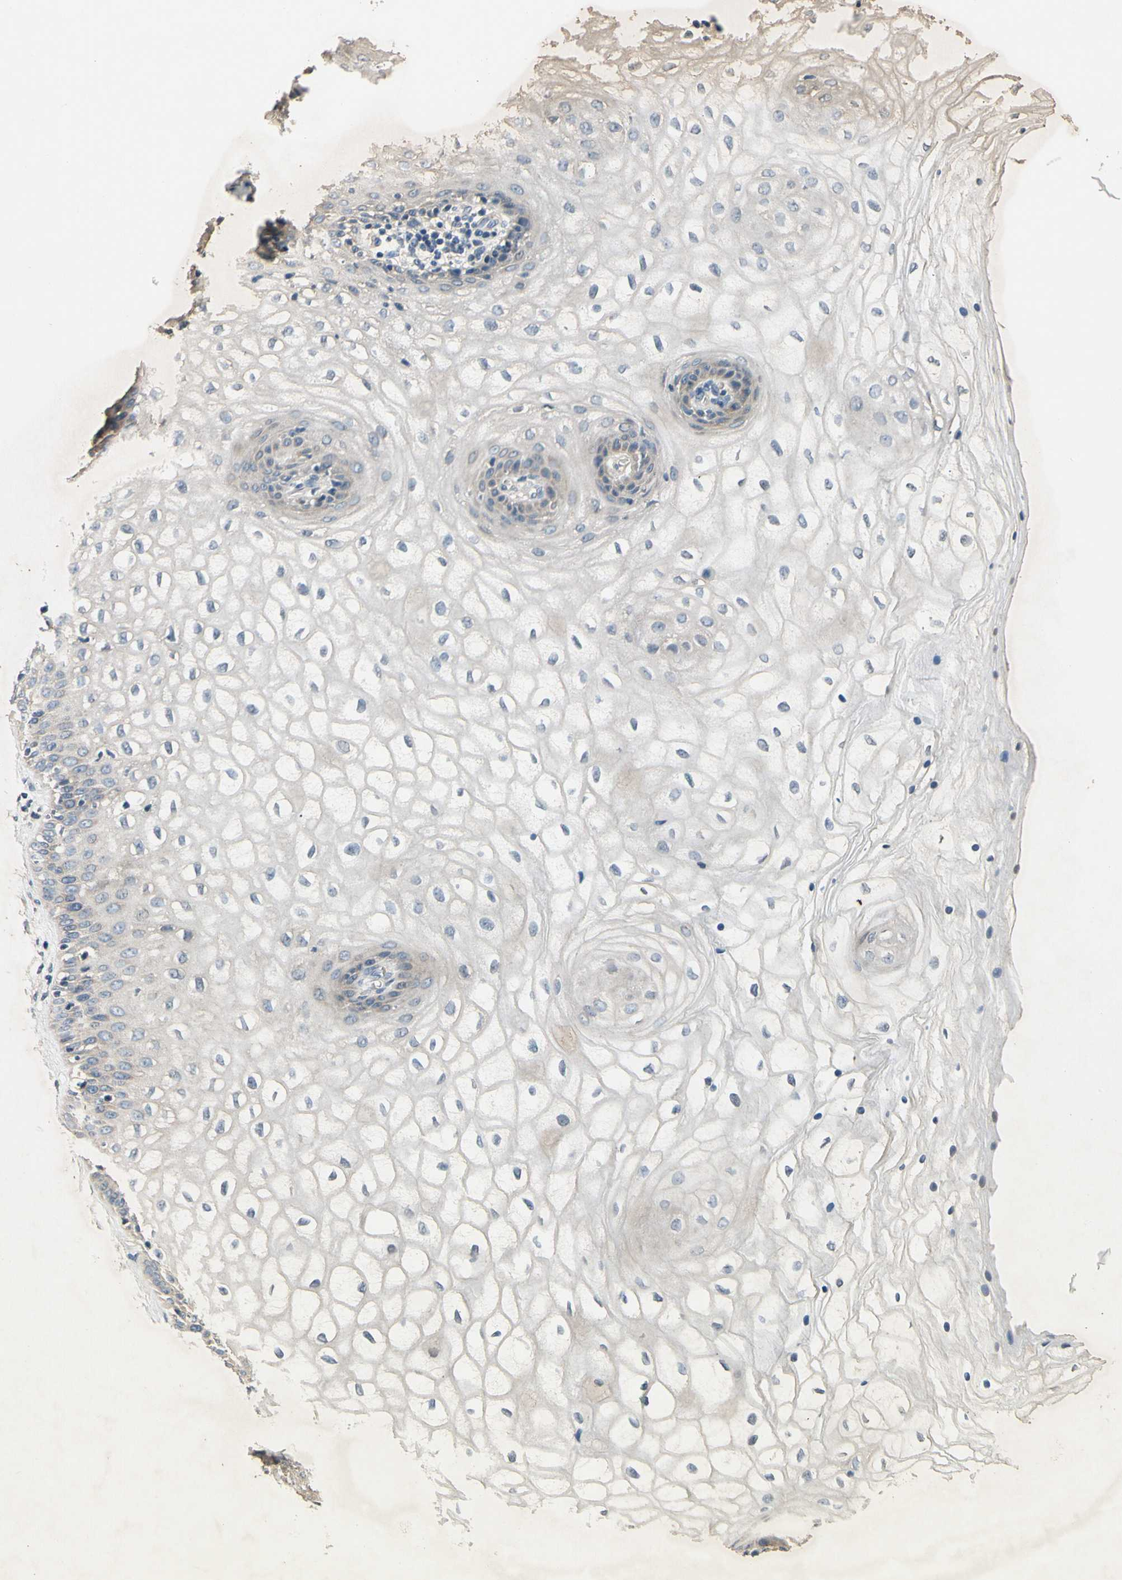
{"staining": {"intensity": "weak", "quantity": "<25%", "location": "cytoplasmic/membranous"}, "tissue": "vagina", "cell_type": "Squamous epithelial cells", "image_type": "normal", "snomed": [{"axis": "morphology", "description": "Normal tissue, NOS"}, {"axis": "topography", "description": "Vagina"}], "caption": "Vagina stained for a protein using IHC displays no staining squamous epithelial cells.", "gene": "ALKBH3", "patient": {"sex": "female", "age": 34}}